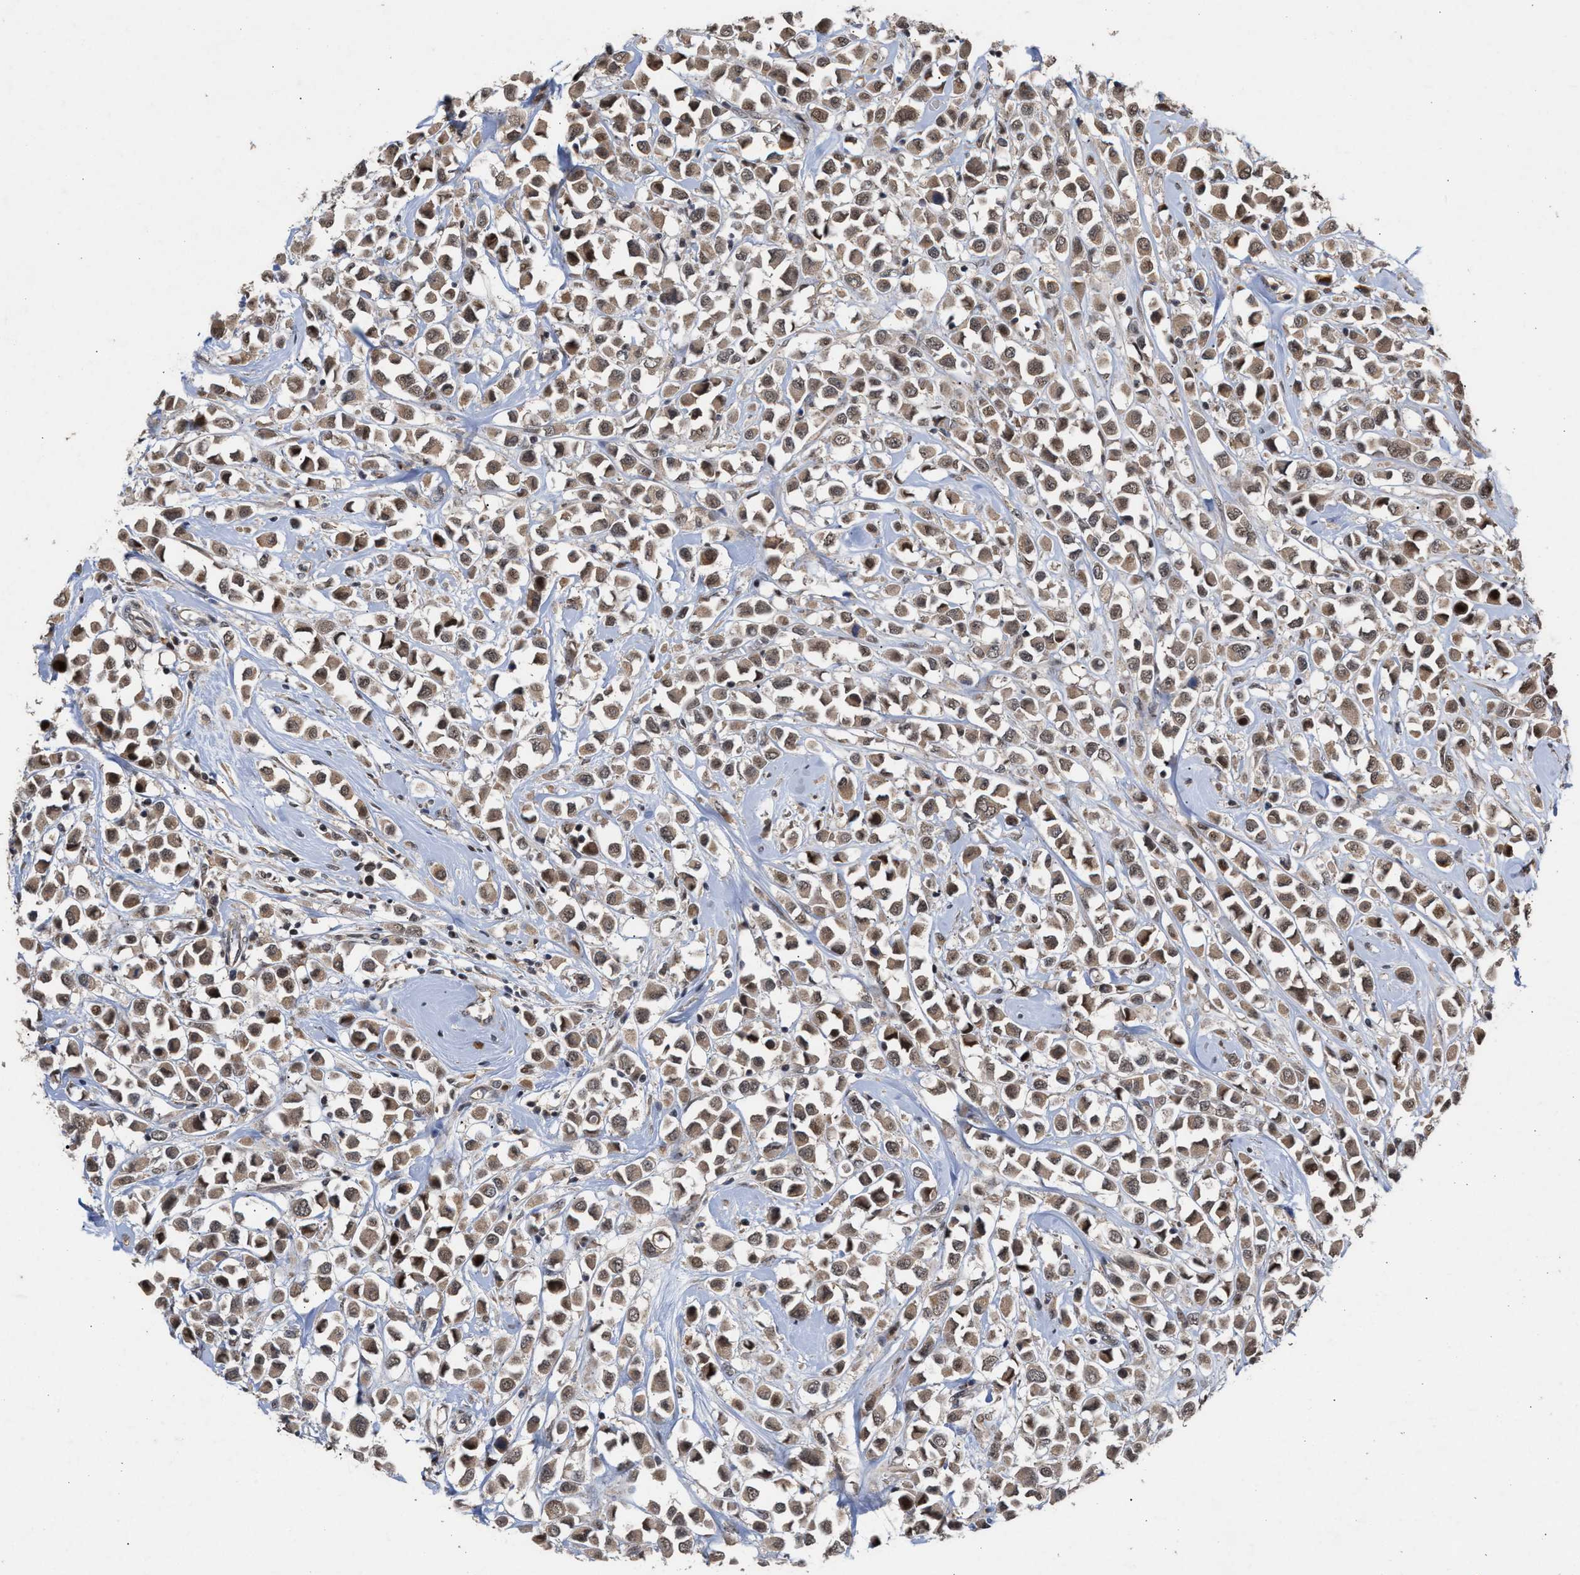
{"staining": {"intensity": "moderate", "quantity": ">75%", "location": "cytoplasmic/membranous,nuclear"}, "tissue": "breast cancer", "cell_type": "Tumor cells", "image_type": "cancer", "snomed": [{"axis": "morphology", "description": "Duct carcinoma"}, {"axis": "topography", "description": "Breast"}], "caption": "Immunohistochemistry of breast cancer (invasive ductal carcinoma) reveals medium levels of moderate cytoplasmic/membranous and nuclear positivity in about >75% of tumor cells.", "gene": "MKNK2", "patient": {"sex": "female", "age": 61}}